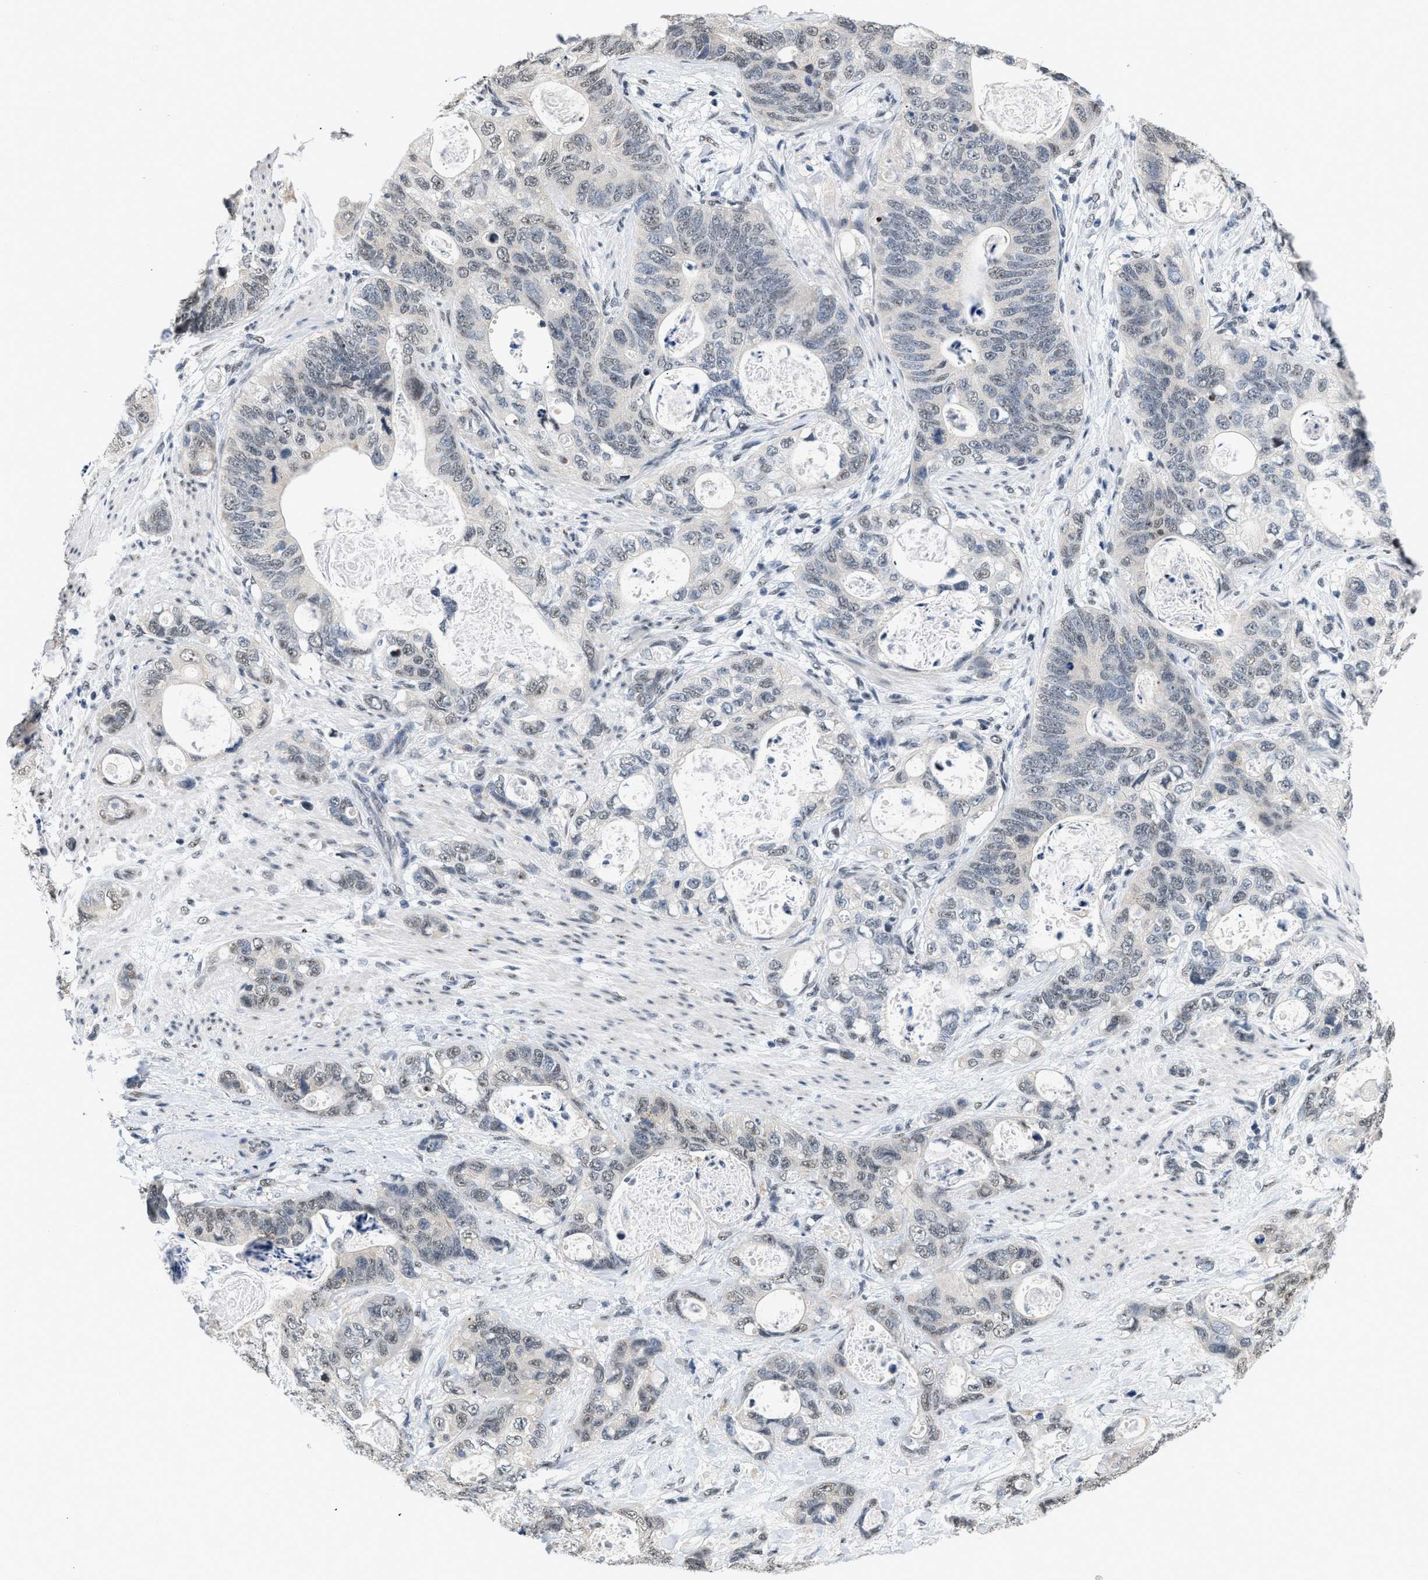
{"staining": {"intensity": "weak", "quantity": "<25%", "location": "nuclear"}, "tissue": "stomach cancer", "cell_type": "Tumor cells", "image_type": "cancer", "snomed": [{"axis": "morphology", "description": "Normal tissue, NOS"}, {"axis": "morphology", "description": "Adenocarcinoma, NOS"}, {"axis": "topography", "description": "Stomach"}], "caption": "Adenocarcinoma (stomach) stained for a protein using immunohistochemistry (IHC) reveals no expression tumor cells.", "gene": "RAF1", "patient": {"sex": "female", "age": 89}}